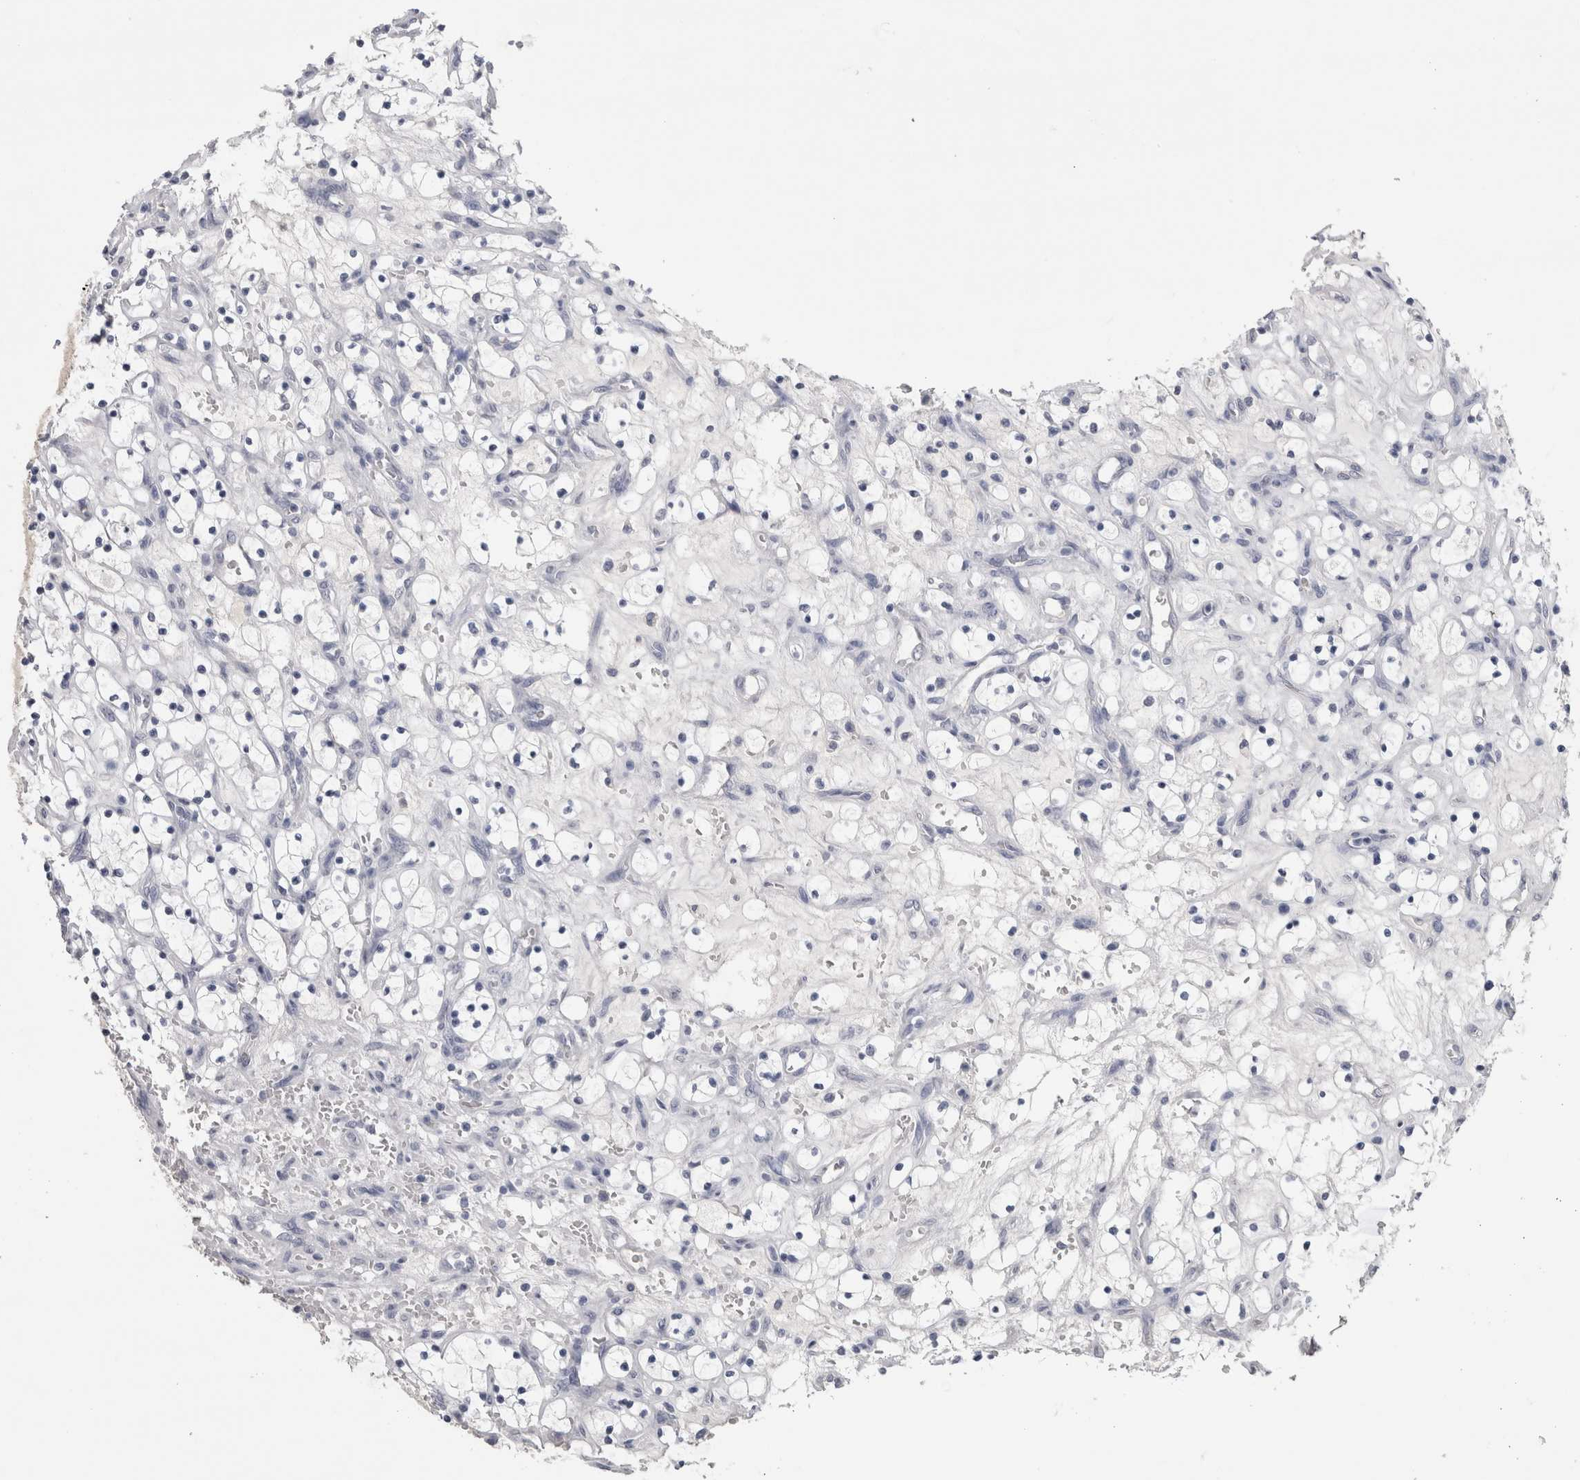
{"staining": {"intensity": "negative", "quantity": "none", "location": "none"}, "tissue": "renal cancer", "cell_type": "Tumor cells", "image_type": "cancer", "snomed": [{"axis": "morphology", "description": "Adenocarcinoma, NOS"}, {"axis": "topography", "description": "Kidney"}], "caption": "Photomicrograph shows no significant protein expression in tumor cells of renal cancer (adenocarcinoma).", "gene": "CDHR5", "patient": {"sex": "female", "age": 69}}